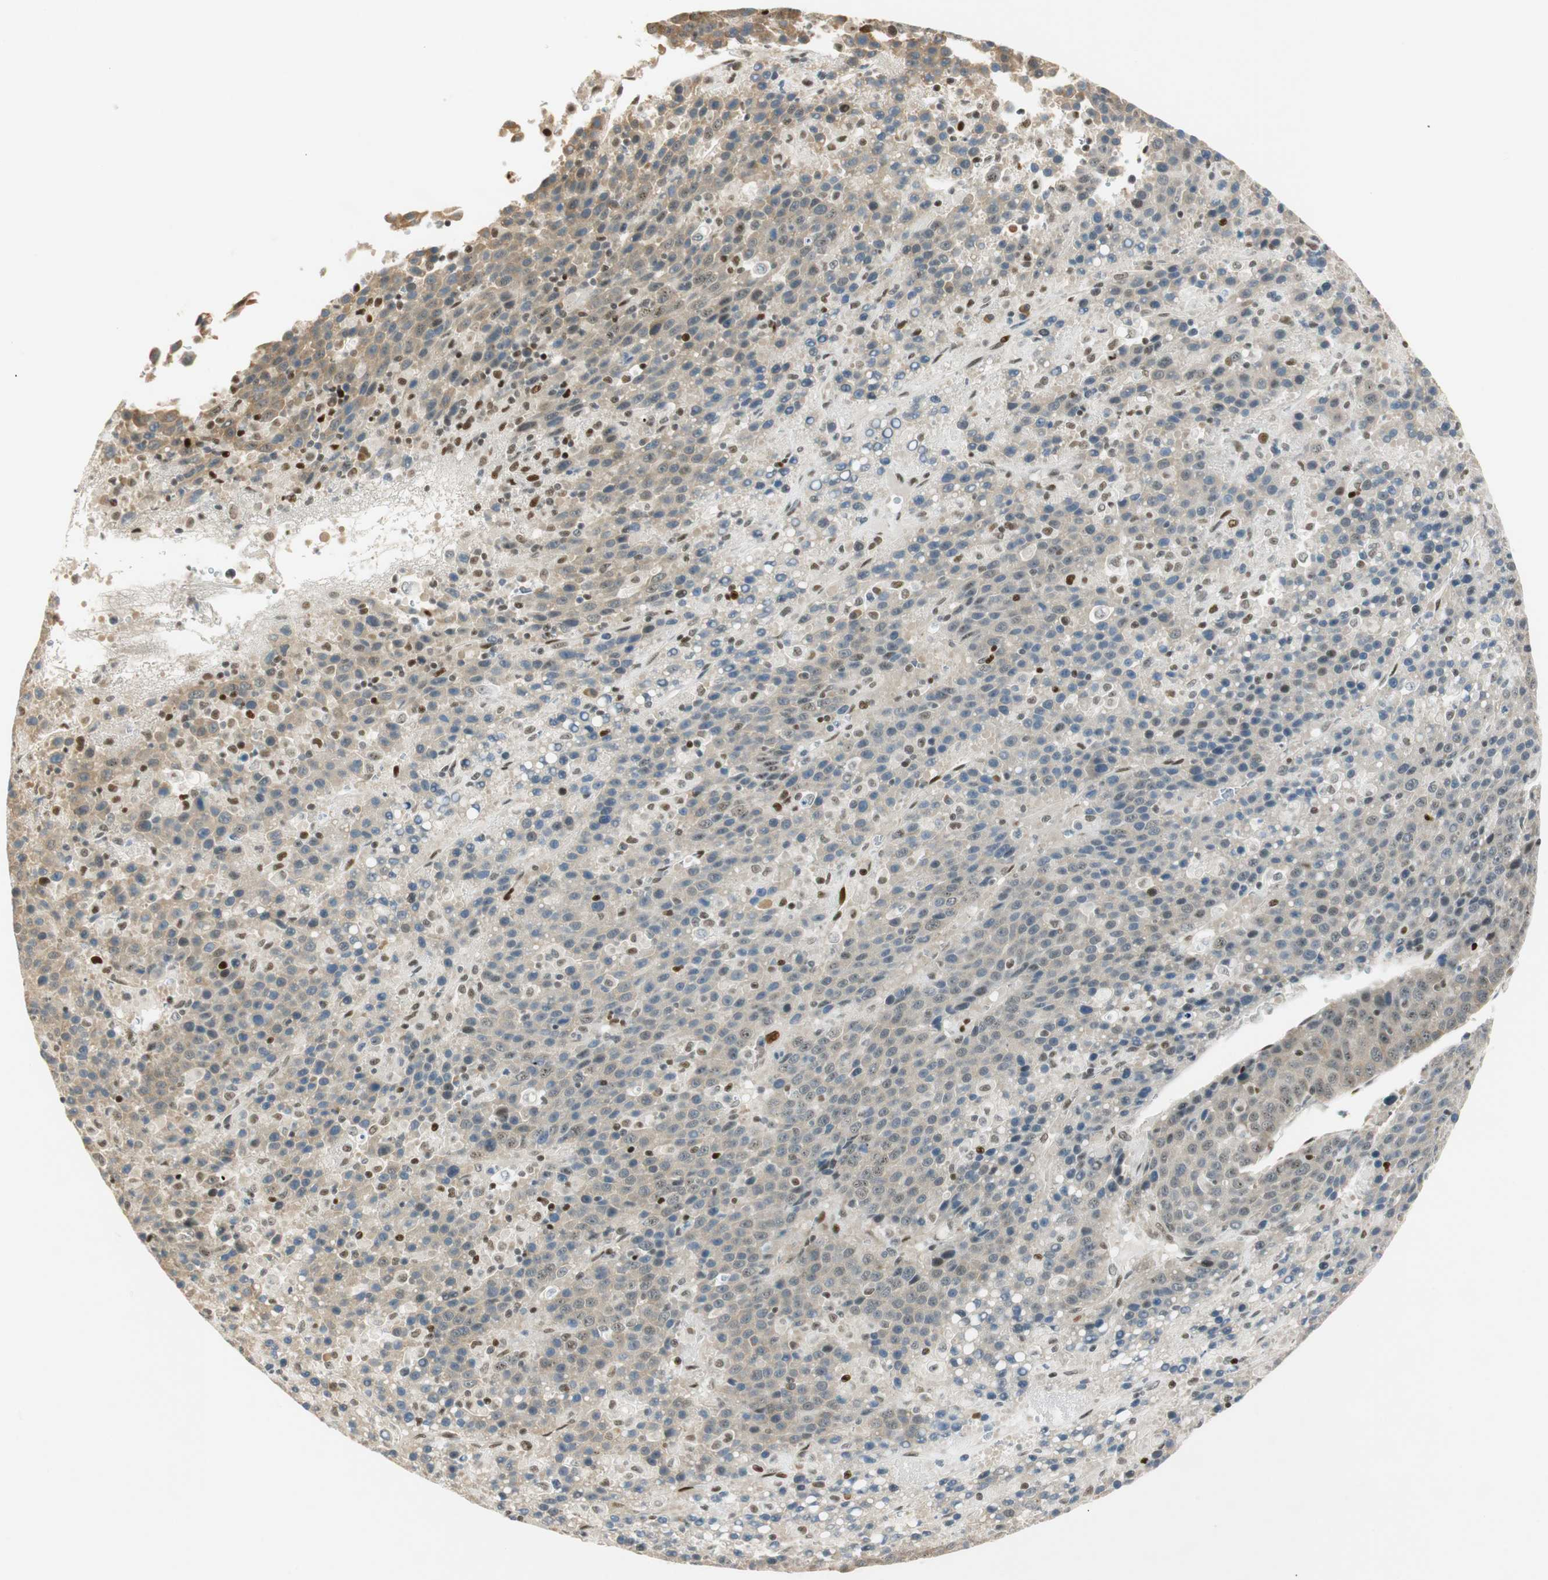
{"staining": {"intensity": "weak", "quantity": "<25%", "location": "cytoplasmic/membranous"}, "tissue": "liver cancer", "cell_type": "Tumor cells", "image_type": "cancer", "snomed": [{"axis": "morphology", "description": "Carcinoma, Hepatocellular, NOS"}, {"axis": "topography", "description": "Liver"}], "caption": "An image of human hepatocellular carcinoma (liver) is negative for staining in tumor cells.", "gene": "MSX2", "patient": {"sex": "female", "age": 53}}